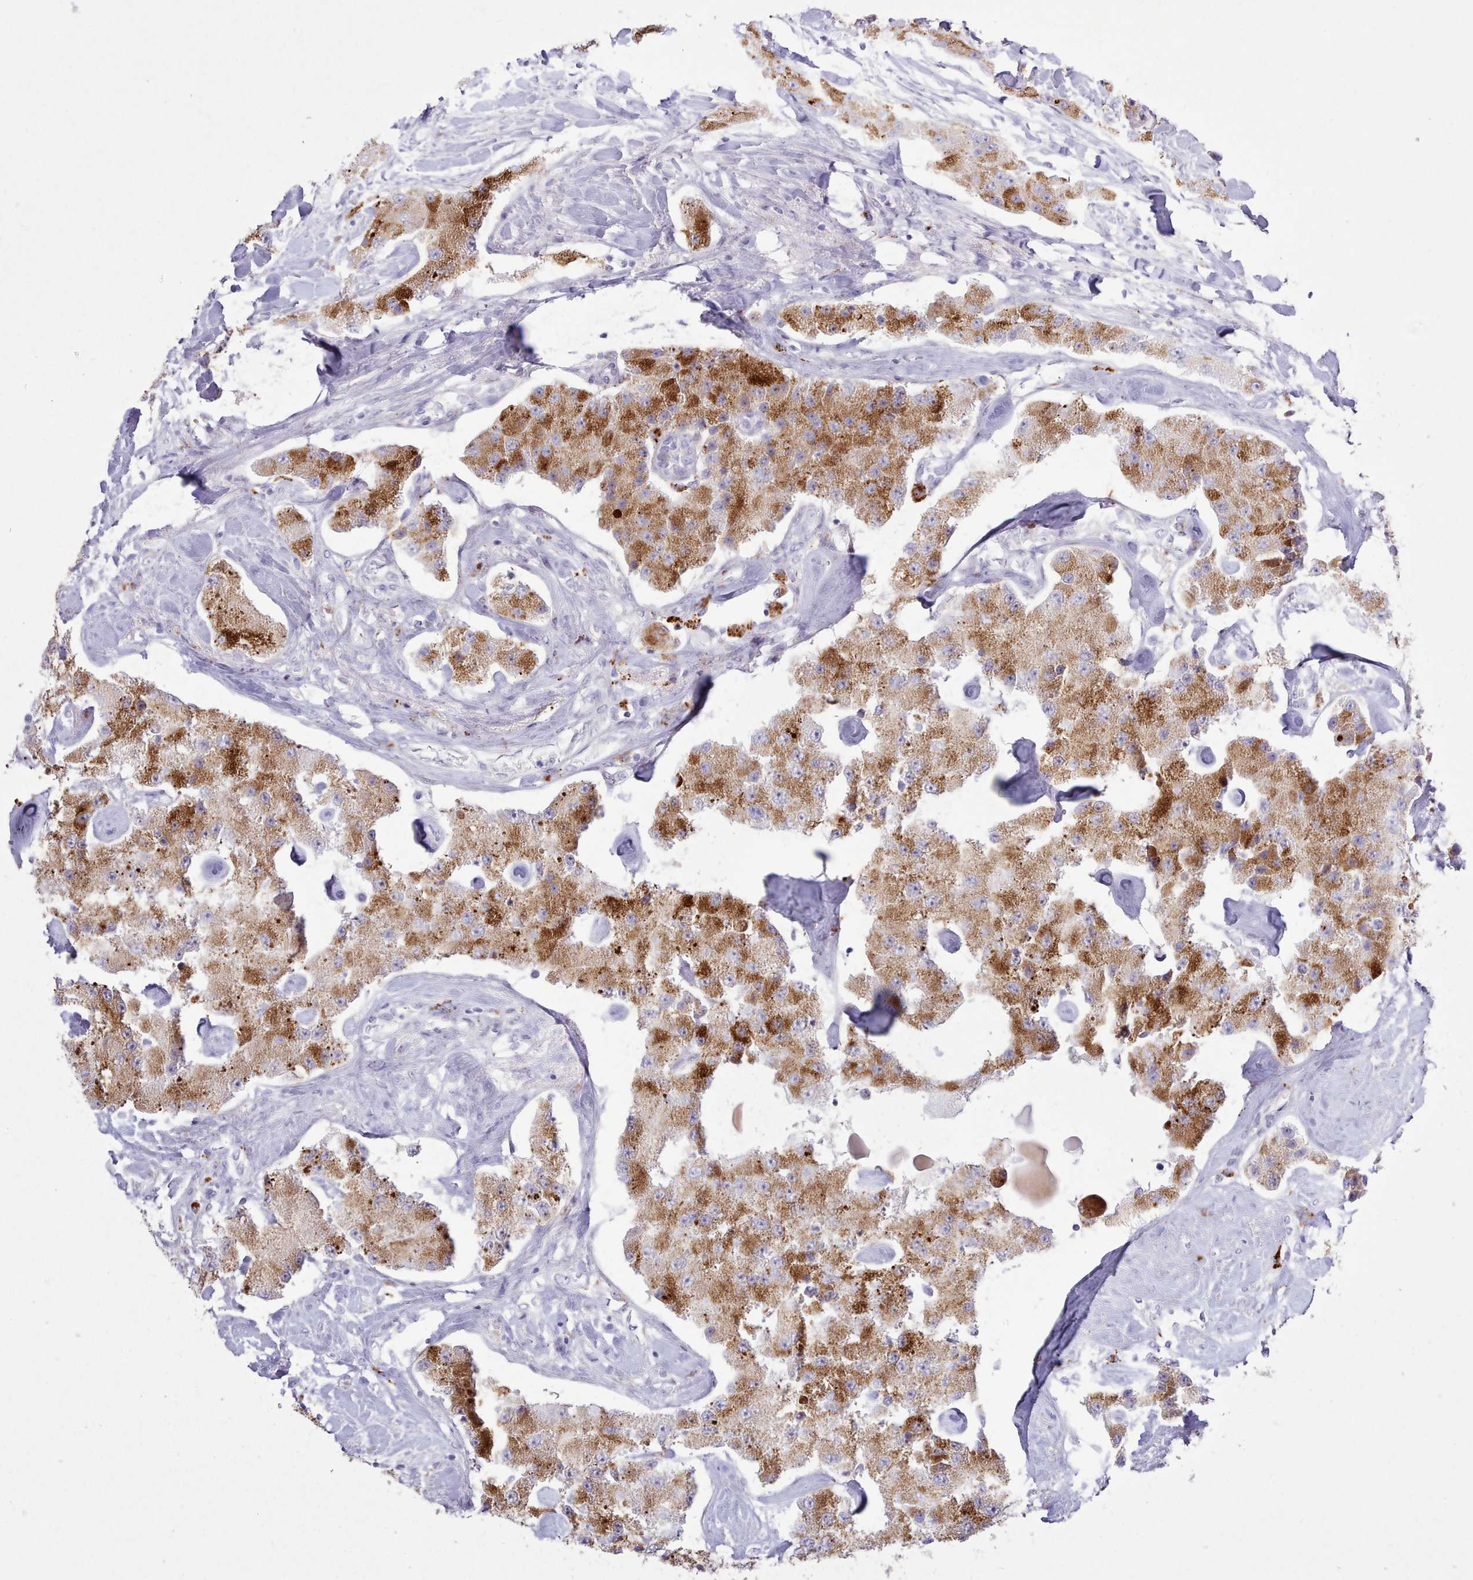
{"staining": {"intensity": "strong", "quantity": "25%-75%", "location": "cytoplasmic/membranous"}, "tissue": "carcinoid", "cell_type": "Tumor cells", "image_type": "cancer", "snomed": [{"axis": "morphology", "description": "Carcinoid, malignant, NOS"}, {"axis": "topography", "description": "Pancreas"}], "caption": "High-power microscopy captured an IHC histopathology image of carcinoid, revealing strong cytoplasmic/membranous expression in about 25%-75% of tumor cells.", "gene": "SRD5A1", "patient": {"sex": "male", "age": 41}}